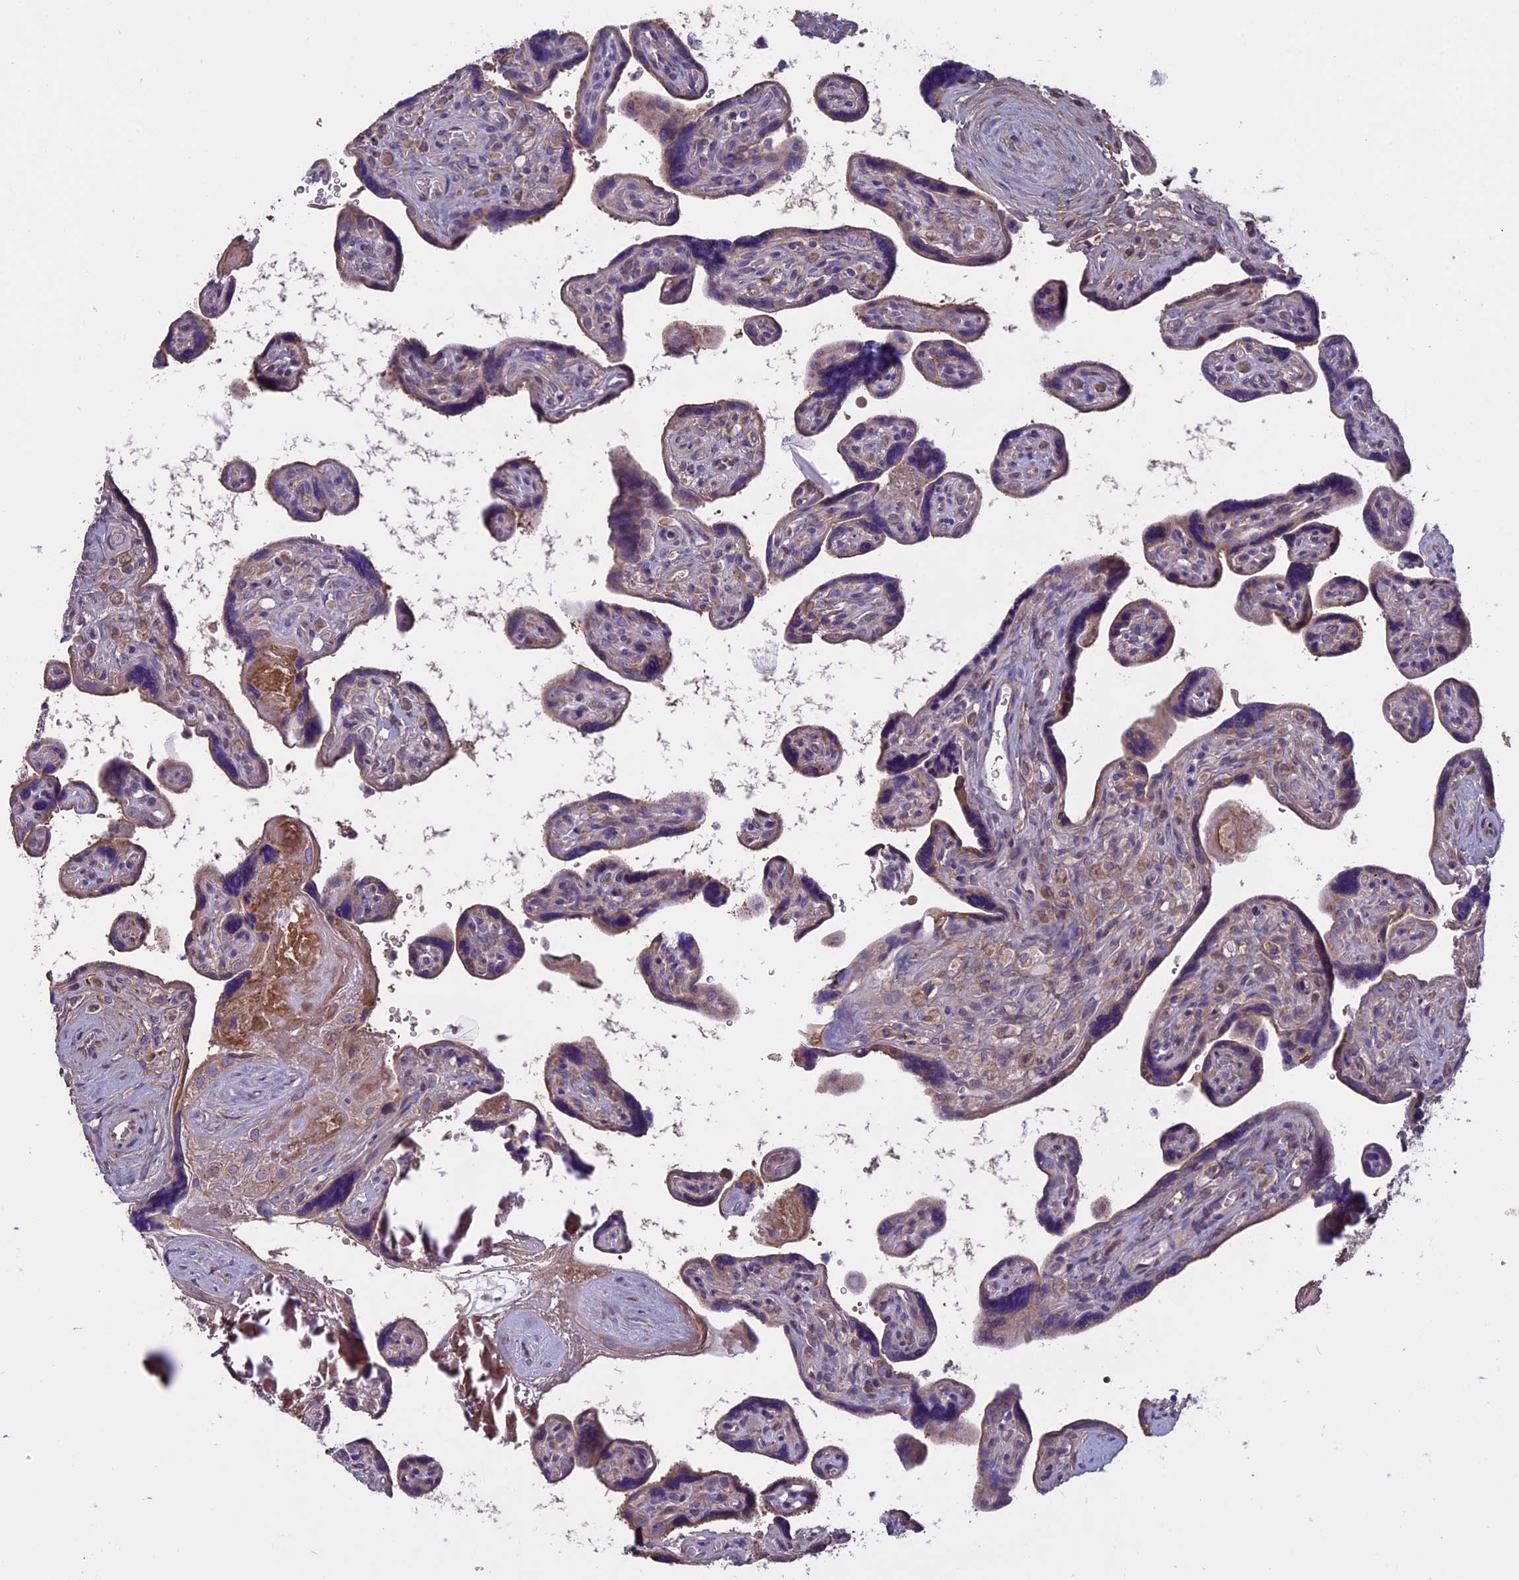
{"staining": {"intensity": "weak", "quantity": ">75%", "location": "cytoplasmic/membranous"}, "tissue": "placenta", "cell_type": "Trophoblastic cells", "image_type": "normal", "snomed": [{"axis": "morphology", "description": "Normal tissue, NOS"}, {"axis": "topography", "description": "Placenta"}], "caption": "Immunohistochemical staining of normal placenta exhibits weak cytoplasmic/membranous protein staining in approximately >75% of trophoblastic cells. The staining is performed using DAB (3,3'-diaminobenzidine) brown chromogen to label protein expression. The nuclei are counter-stained blue using hematoxylin.", "gene": "DCTN5", "patient": {"sex": "female", "age": 39}}